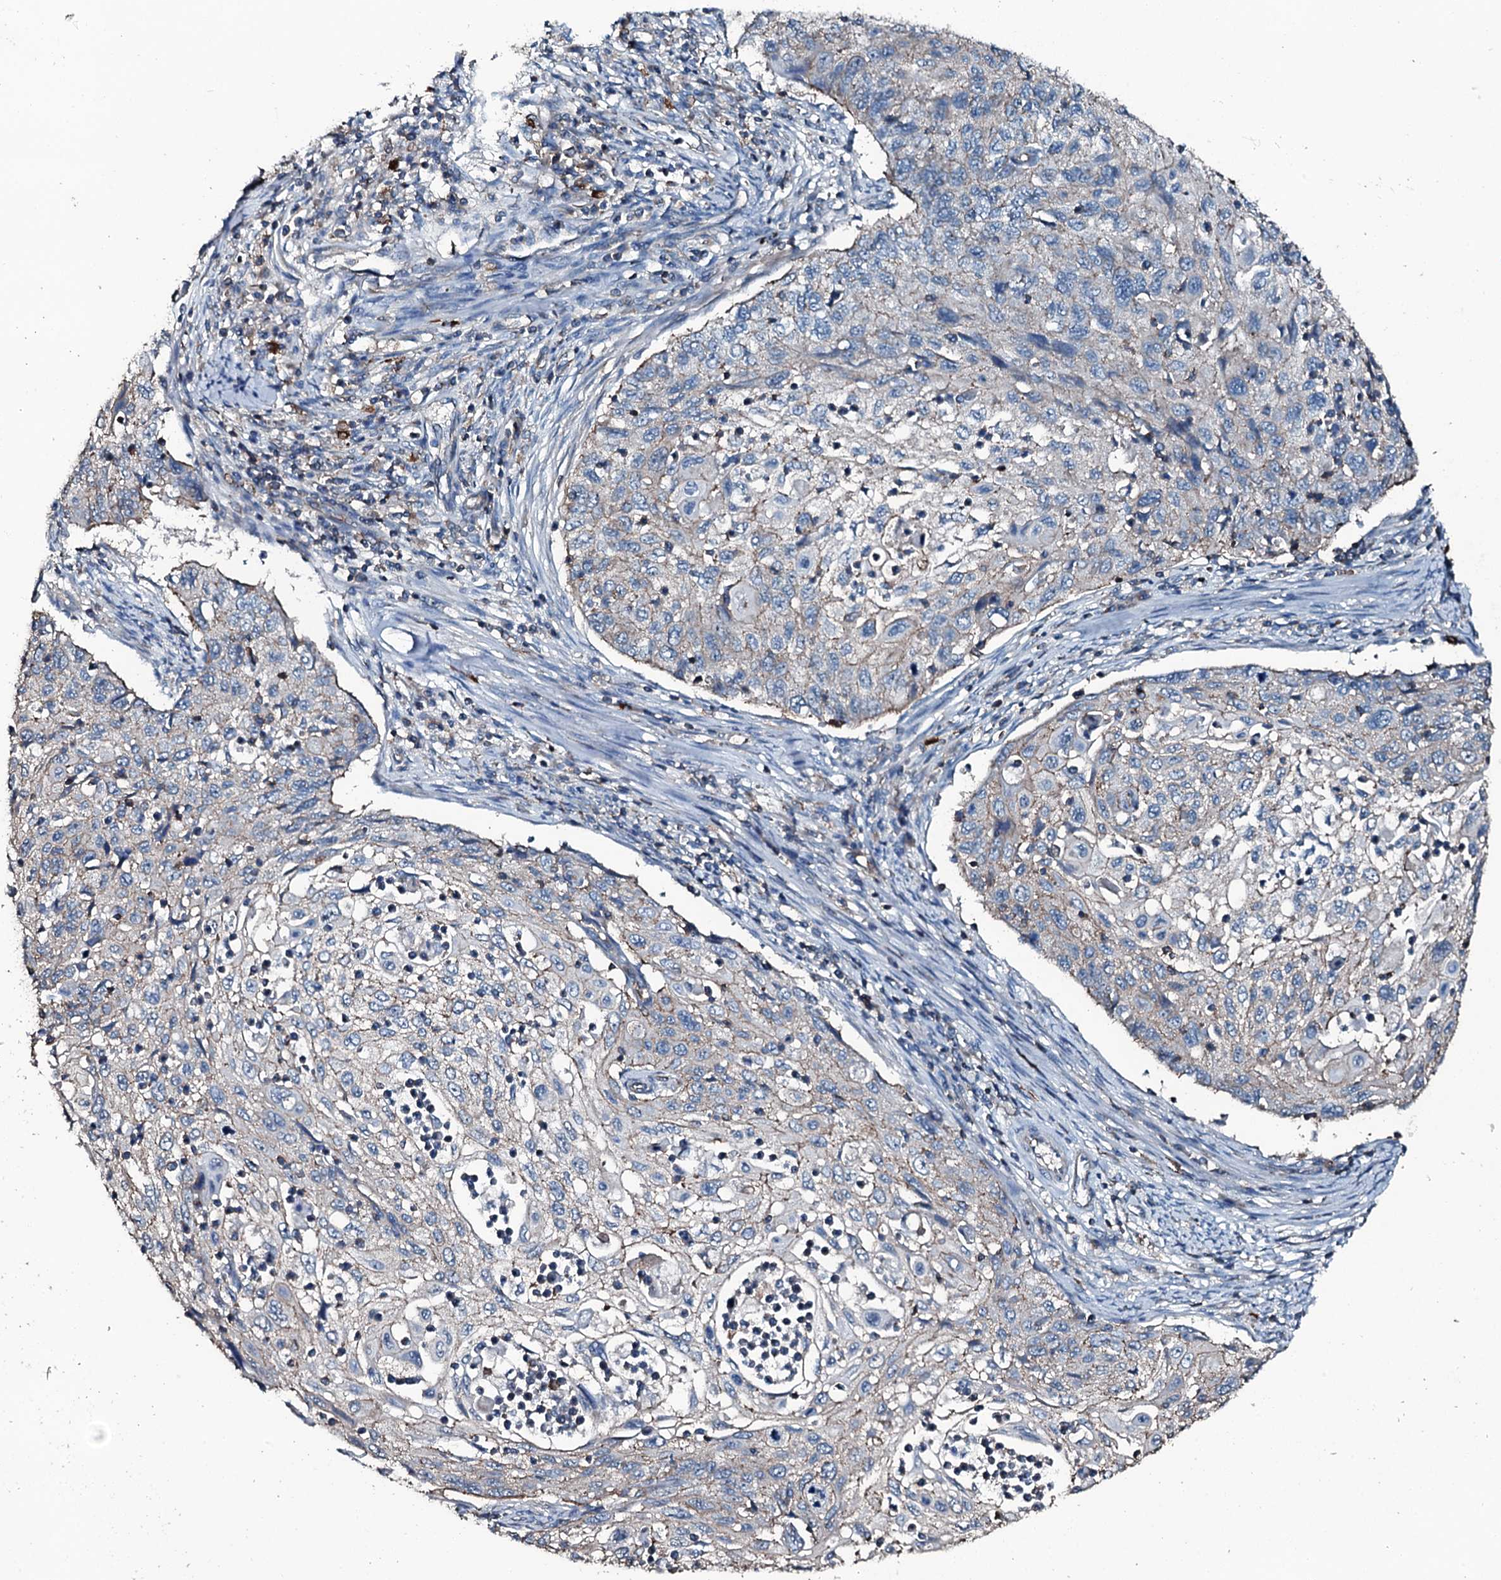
{"staining": {"intensity": "weak", "quantity": "<25%", "location": "cytoplasmic/membranous"}, "tissue": "cervical cancer", "cell_type": "Tumor cells", "image_type": "cancer", "snomed": [{"axis": "morphology", "description": "Squamous cell carcinoma, NOS"}, {"axis": "topography", "description": "Cervix"}], "caption": "An image of squamous cell carcinoma (cervical) stained for a protein reveals no brown staining in tumor cells.", "gene": "SLC25A38", "patient": {"sex": "female", "age": 70}}